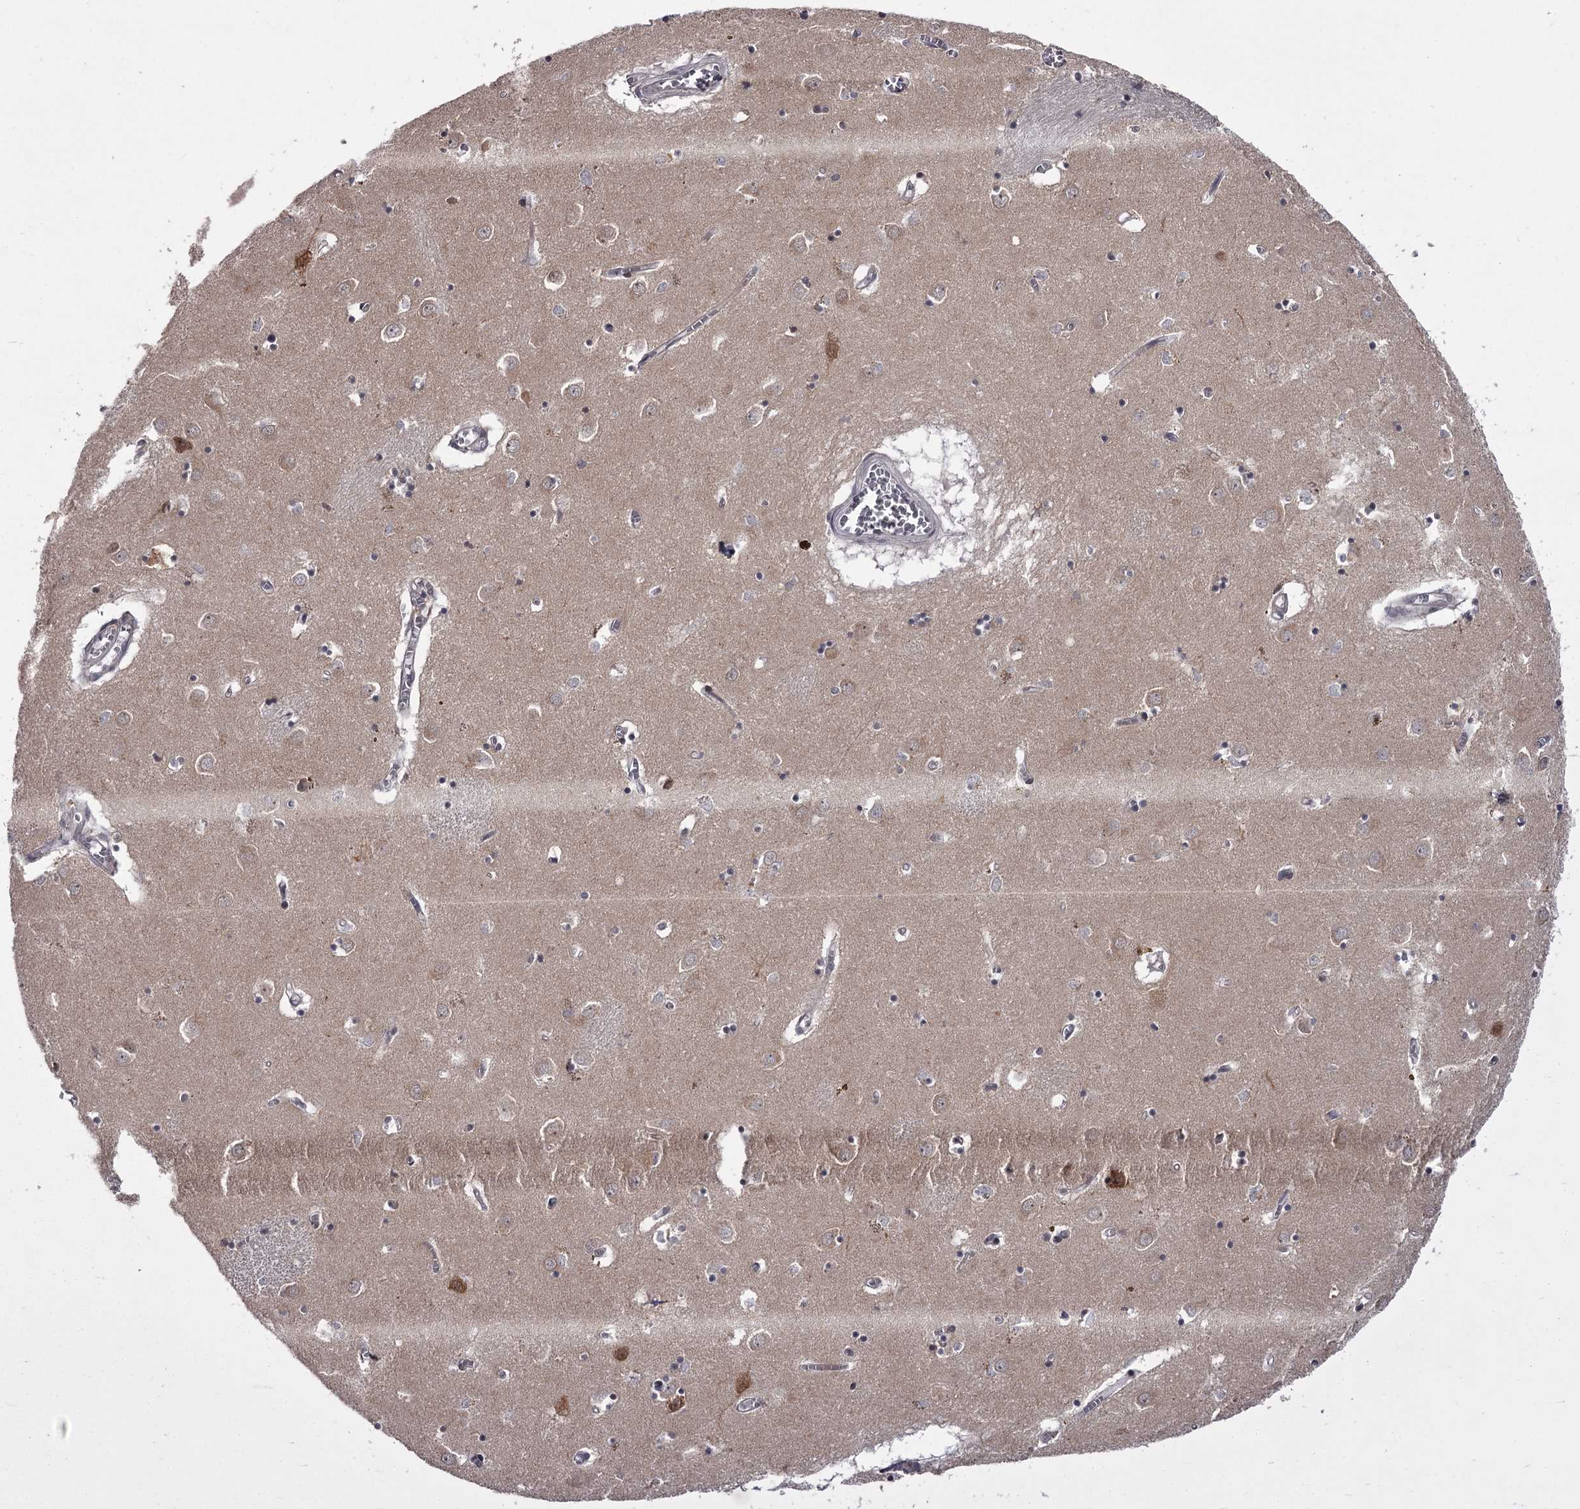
{"staining": {"intensity": "weak", "quantity": "<25%", "location": "cytoplasmic/membranous"}, "tissue": "caudate", "cell_type": "Glial cells", "image_type": "normal", "snomed": [{"axis": "morphology", "description": "Normal tissue, NOS"}, {"axis": "topography", "description": "Lateral ventricle wall"}], "caption": "A high-resolution micrograph shows IHC staining of benign caudate, which displays no significant expression in glial cells. (DAB (3,3'-diaminobenzidine) immunohistochemistry with hematoxylin counter stain).", "gene": "CCDC92", "patient": {"sex": "male", "age": 70}}